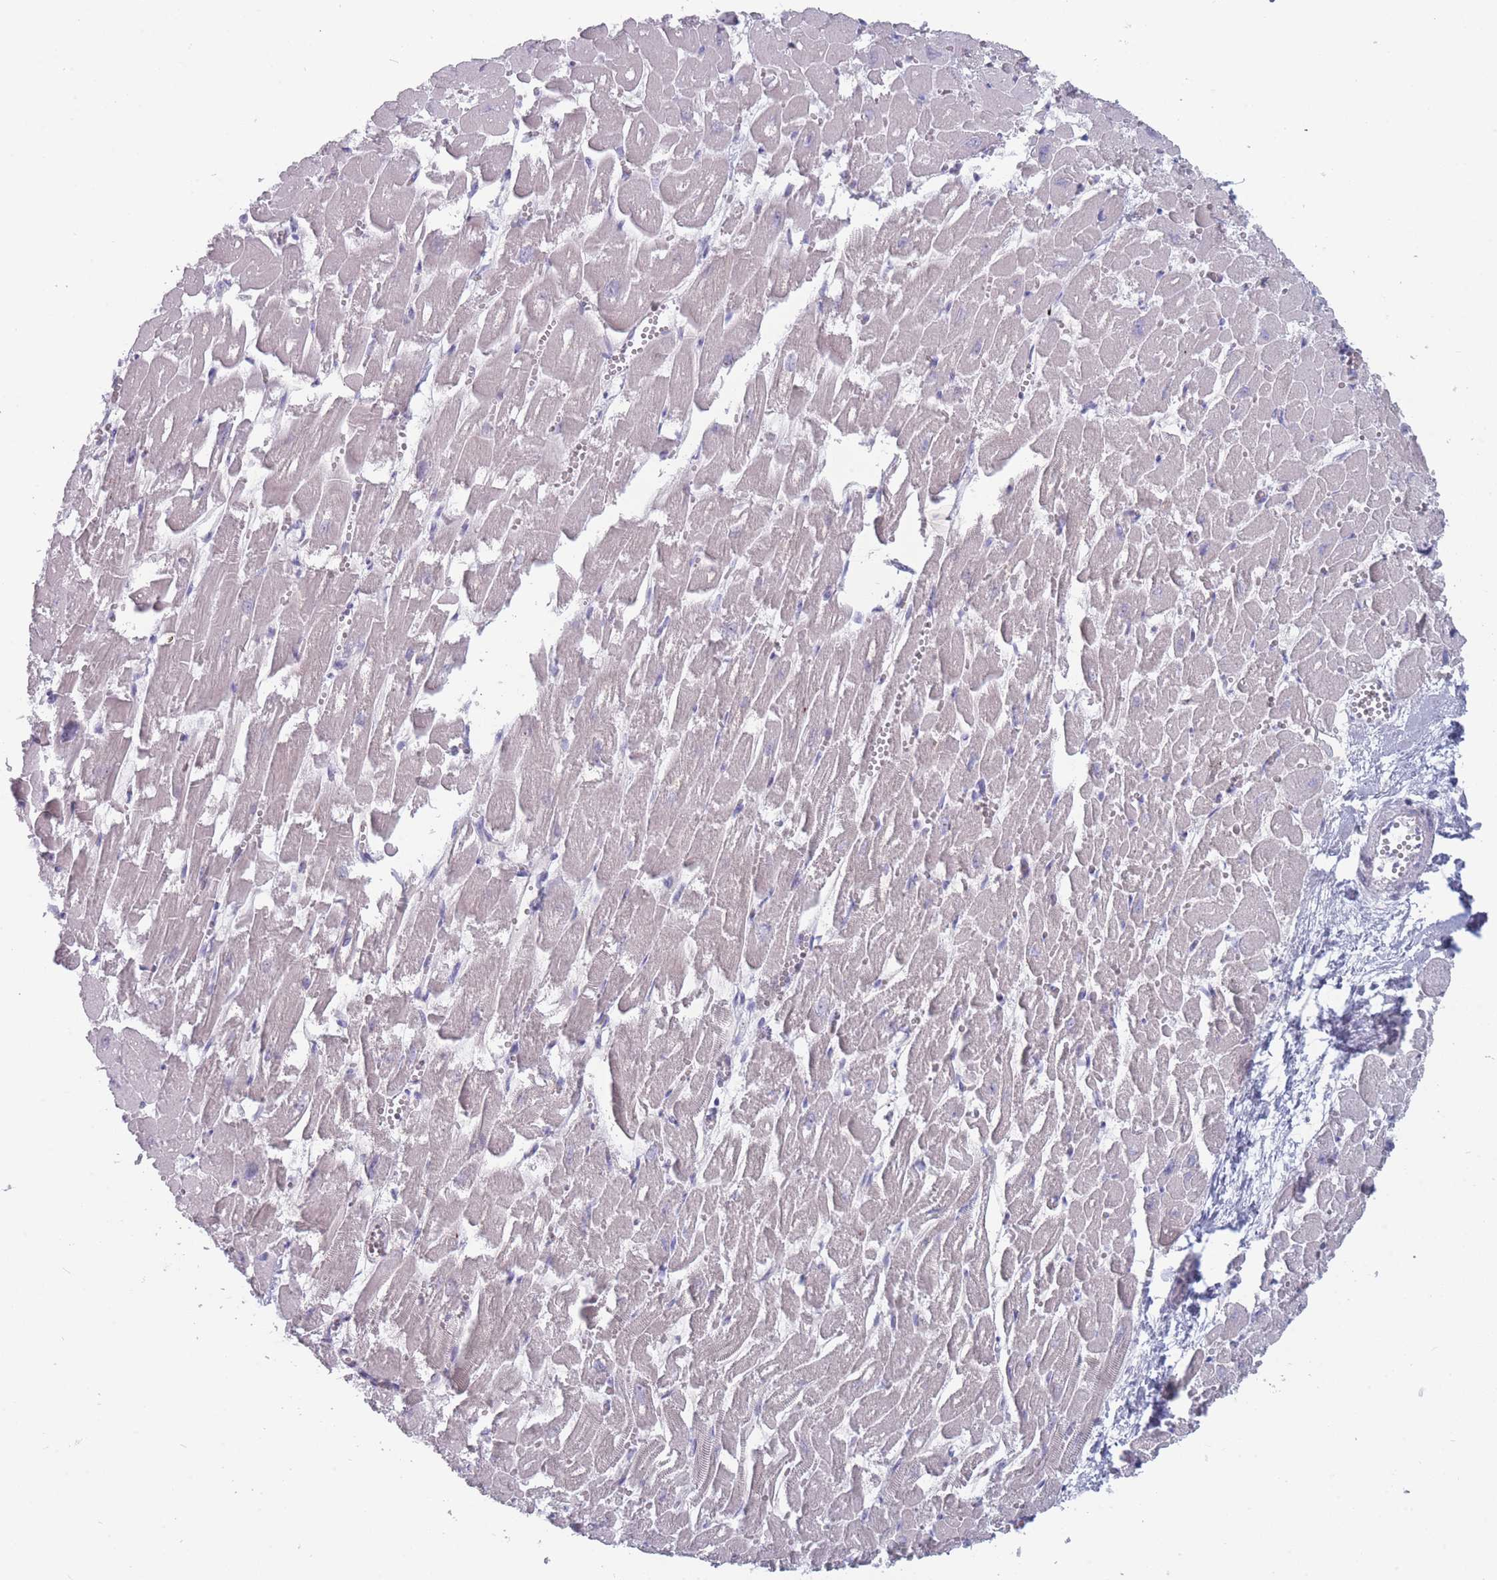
{"staining": {"intensity": "weak", "quantity": "25%-75%", "location": "cytoplasmic/membranous"}, "tissue": "heart muscle", "cell_type": "Cardiomyocytes", "image_type": "normal", "snomed": [{"axis": "morphology", "description": "Normal tissue, NOS"}, {"axis": "topography", "description": "Heart"}], "caption": "Weak cytoplasmic/membranous positivity is seen in approximately 25%-75% of cardiomyocytes in normal heart muscle.", "gene": "ROS1", "patient": {"sex": "male", "age": 54}}